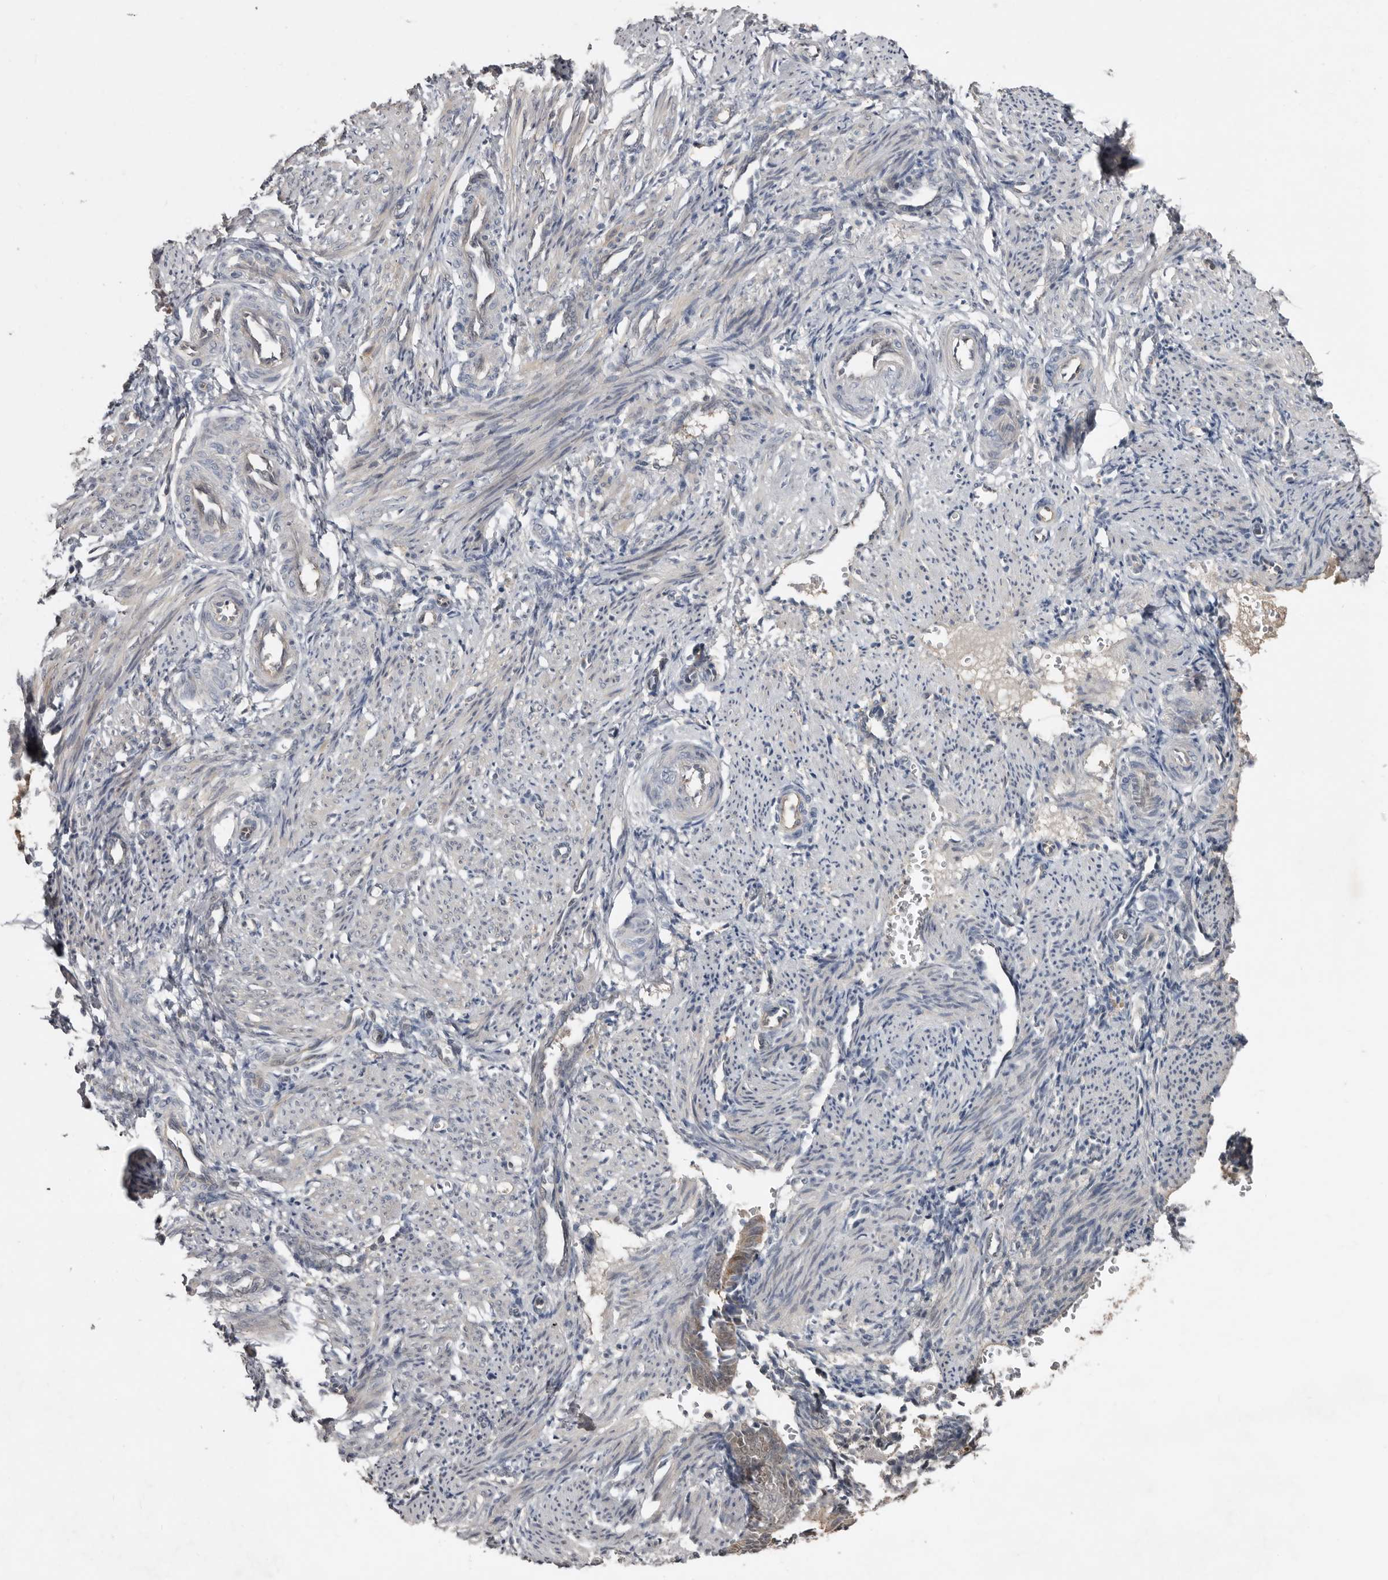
{"staining": {"intensity": "weak", "quantity": "25%-75%", "location": "cytoplasmic/membranous"}, "tissue": "smooth muscle", "cell_type": "Smooth muscle cells", "image_type": "normal", "snomed": [{"axis": "morphology", "description": "Normal tissue, NOS"}, {"axis": "topography", "description": "Endometrium"}], "caption": "Normal smooth muscle reveals weak cytoplasmic/membranous expression in about 25%-75% of smooth muscle cells (brown staining indicates protein expression, while blue staining denotes nuclei)..", "gene": "RBKS", "patient": {"sex": "female", "age": 33}}